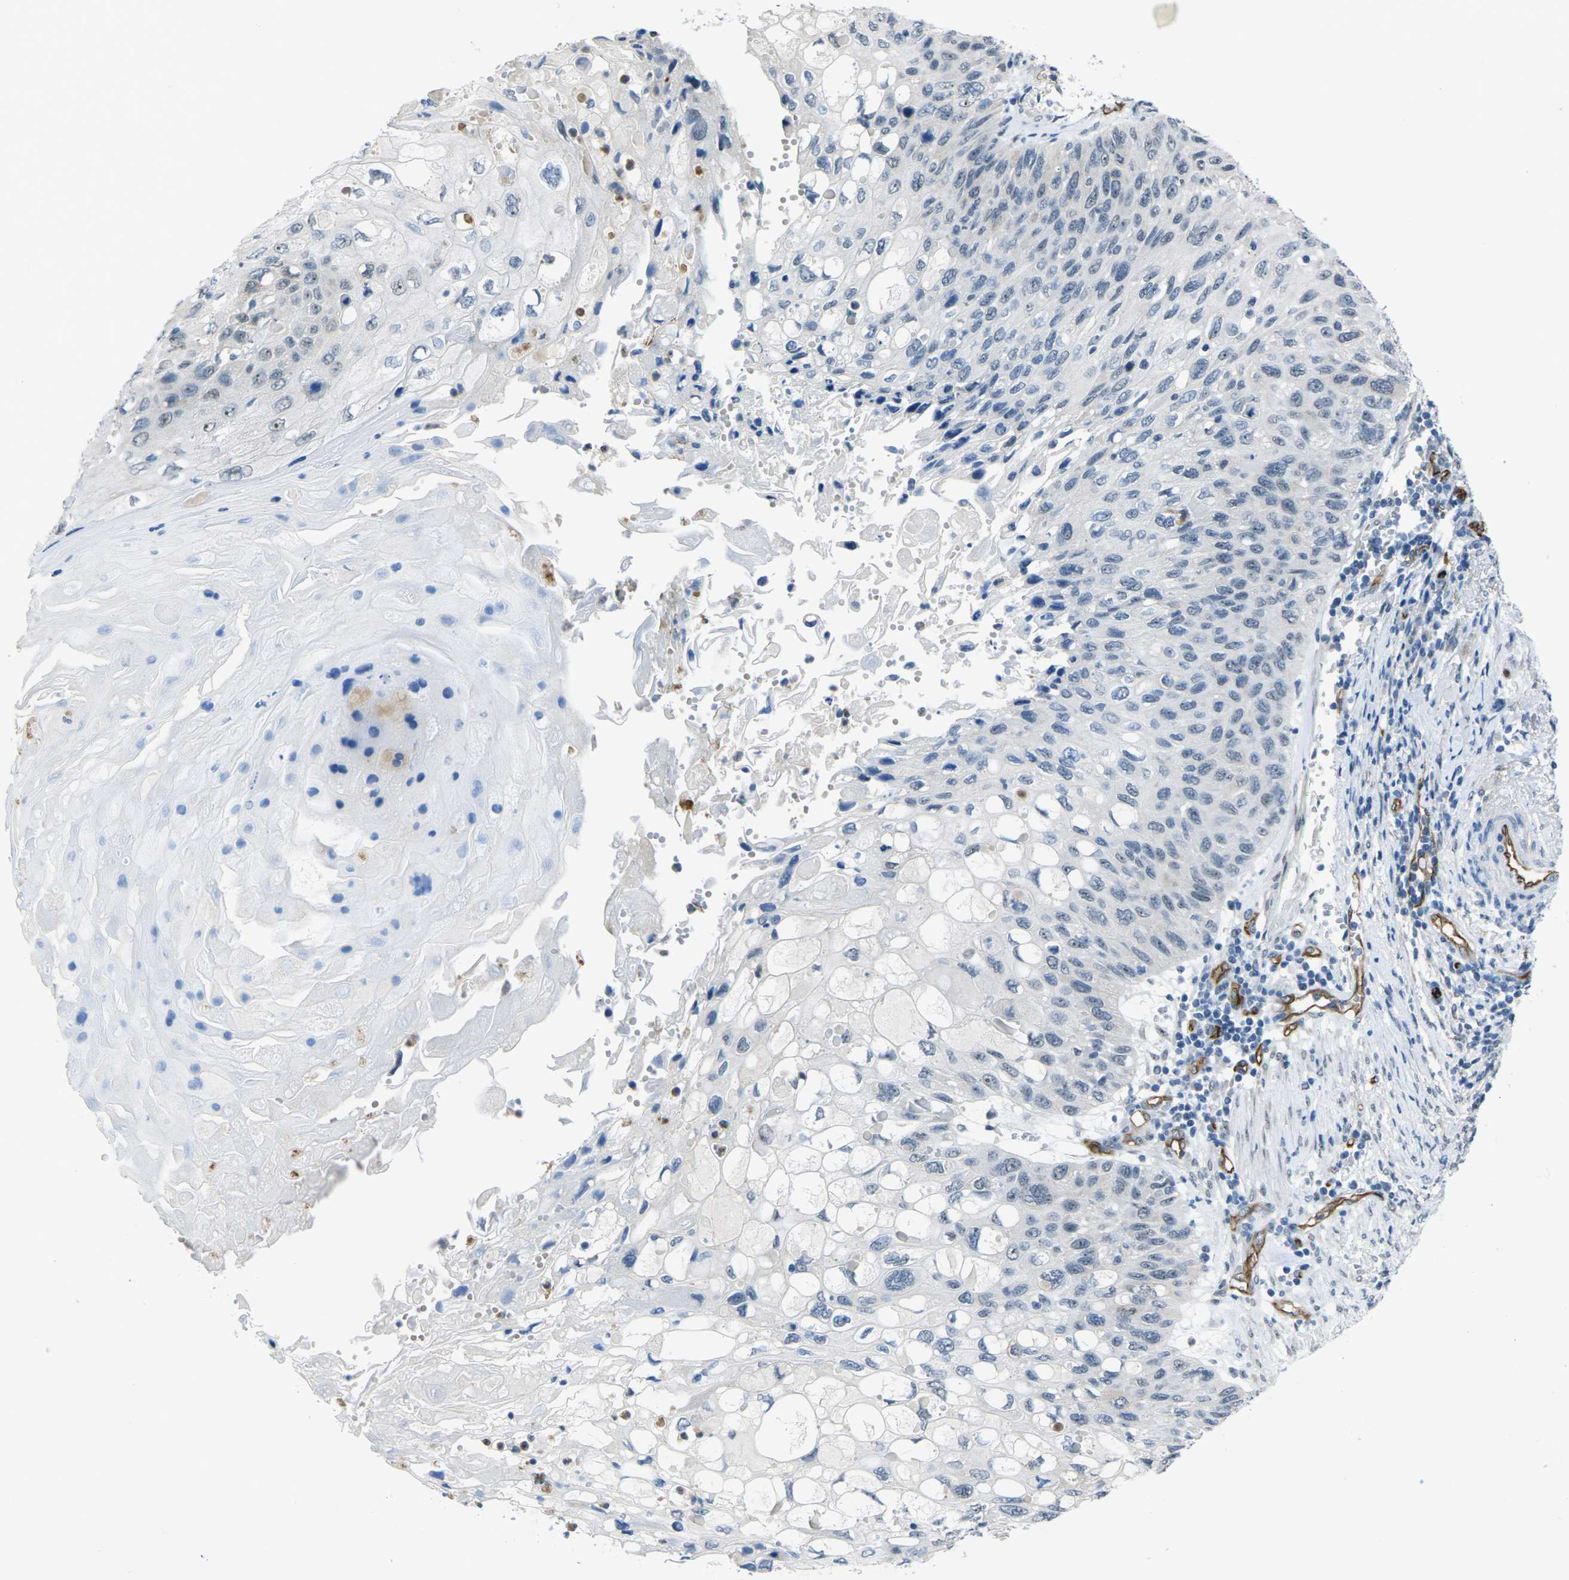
{"staining": {"intensity": "negative", "quantity": "none", "location": "none"}, "tissue": "cervical cancer", "cell_type": "Tumor cells", "image_type": "cancer", "snomed": [{"axis": "morphology", "description": "Squamous cell carcinoma, NOS"}, {"axis": "topography", "description": "Cervix"}], "caption": "Cervical cancer (squamous cell carcinoma) was stained to show a protein in brown. There is no significant positivity in tumor cells.", "gene": "HSPA12B", "patient": {"sex": "female", "age": 70}}